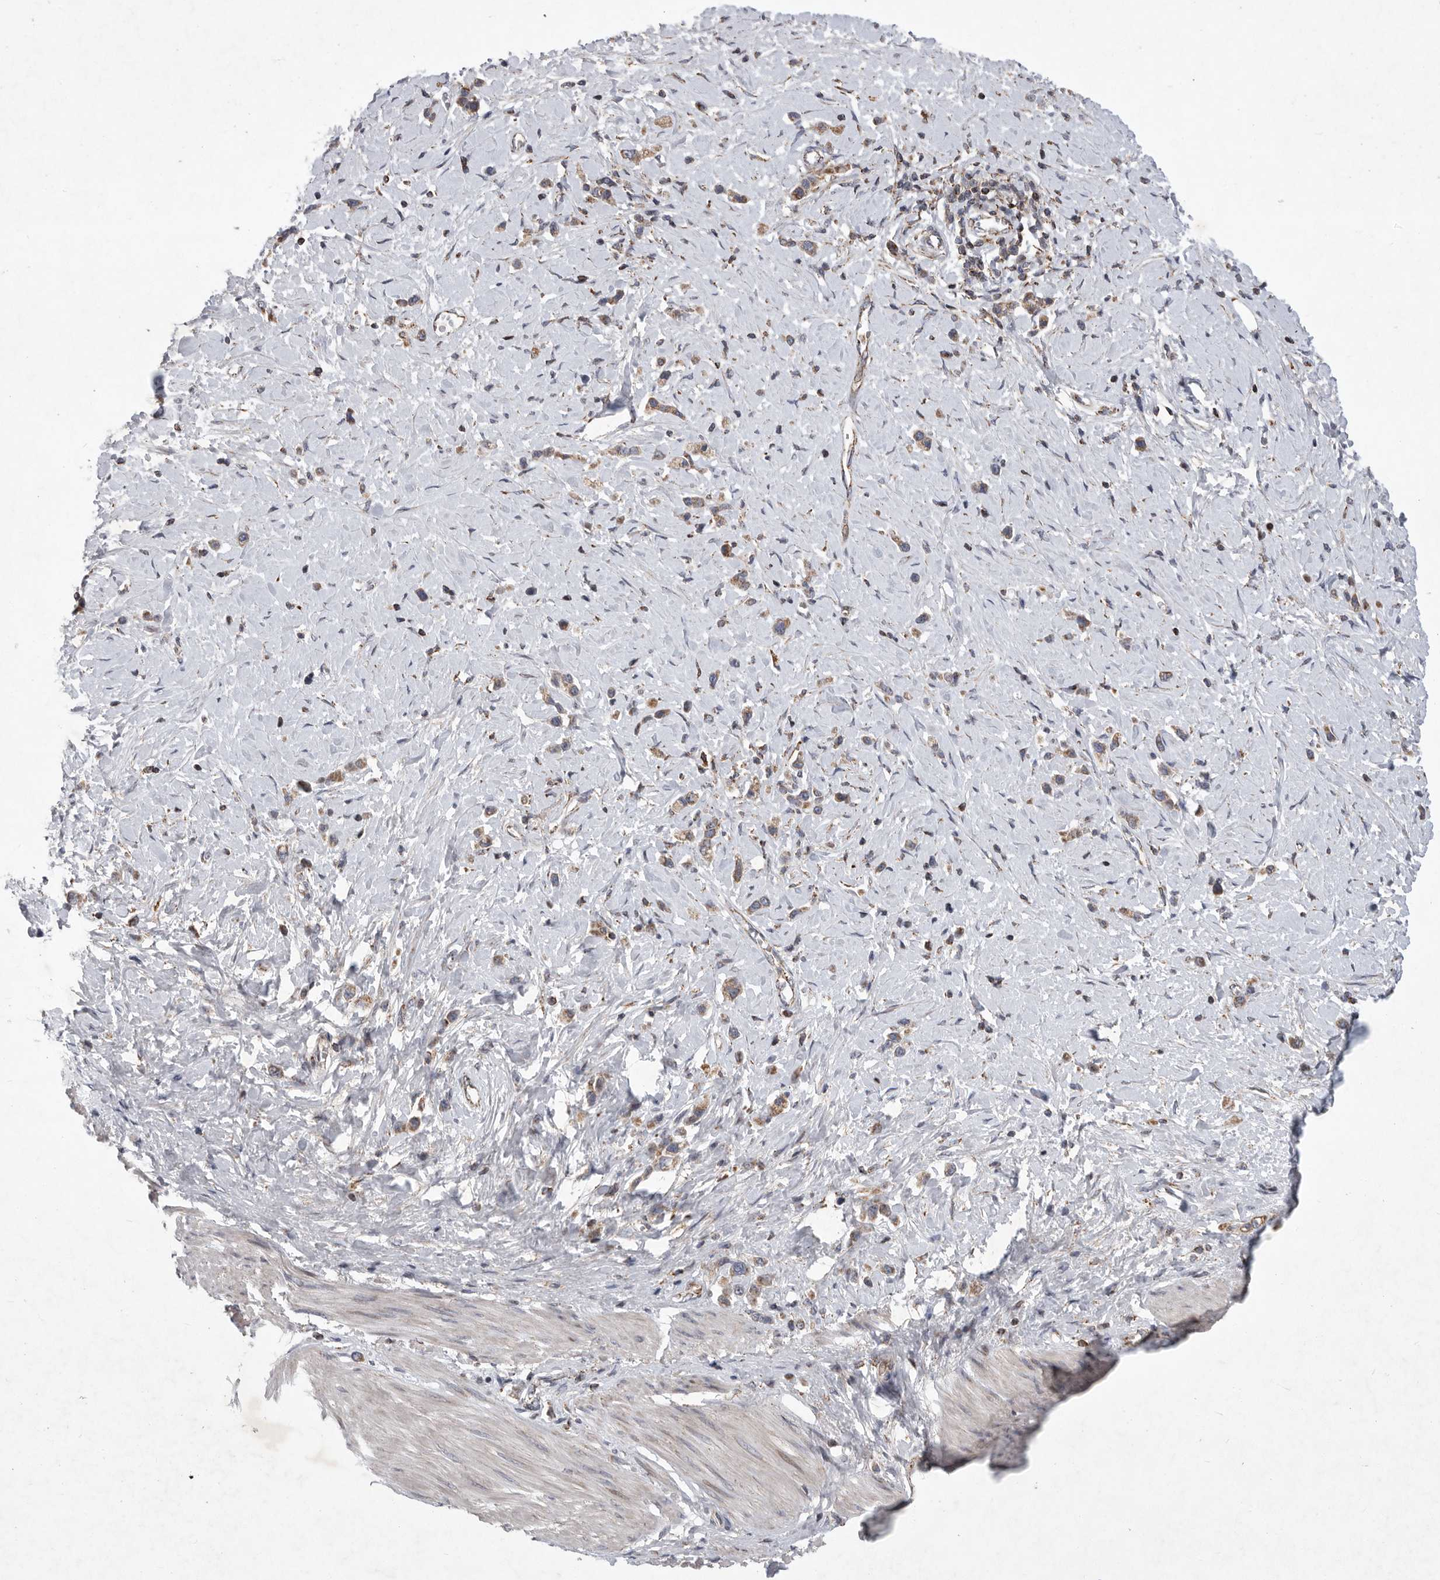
{"staining": {"intensity": "moderate", "quantity": ">75%", "location": "cytoplasmic/membranous"}, "tissue": "stomach cancer", "cell_type": "Tumor cells", "image_type": "cancer", "snomed": [{"axis": "morphology", "description": "Adenocarcinoma, NOS"}, {"axis": "topography", "description": "Stomach"}], "caption": "IHC (DAB (3,3'-diaminobenzidine)) staining of stomach cancer reveals moderate cytoplasmic/membranous protein expression in approximately >75% of tumor cells. (Brightfield microscopy of DAB IHC at high magnification).", "gene": "MPZL1", "patient": {"sex": "female", "age": 65}}